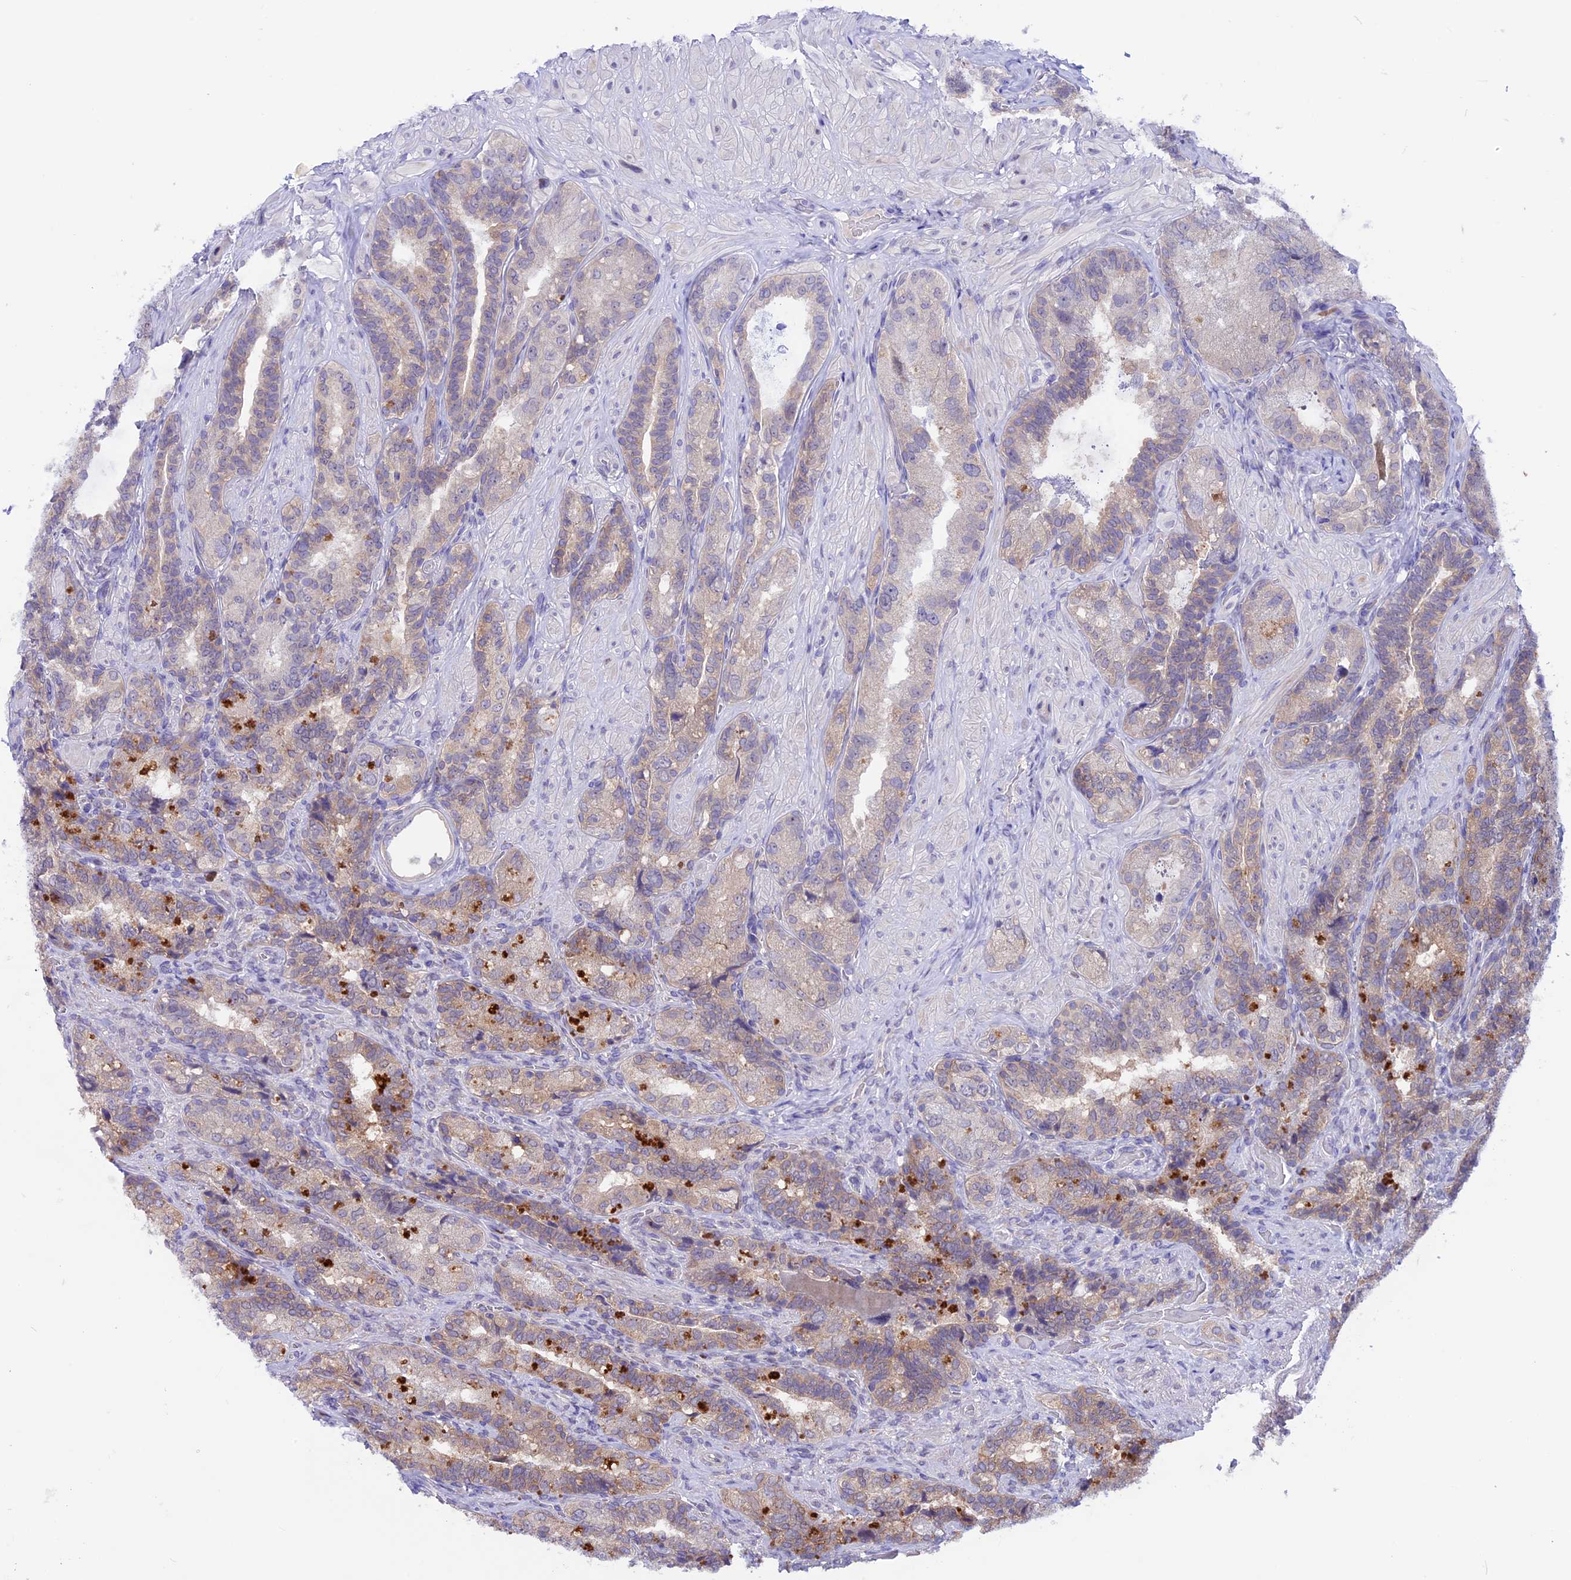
{"staining": {"intensity": "weak", "quantity": "<25%", "location": "cytoplasmic/membranous"}, "tissue": "seminal vesicle", "cell_type": "Glandular cells", "image_type": "normal", "snomed": [{"axis": "morphology", "description": "Normal tissue, NOS"}, {"axis": "topography", "description": "Prostate and seminal vesicle, NOS"}, {"axis": "topography", "description": "Prostate"}, {"axis": "topography", "description": "Seminal veicle"}], "caption": "Immunohistochemical staining of benign seminal vesicle exhibits no significant positivity in glandular cells.", "gene": "XKR7", "patient": {"sex": "male", "age": 67}}